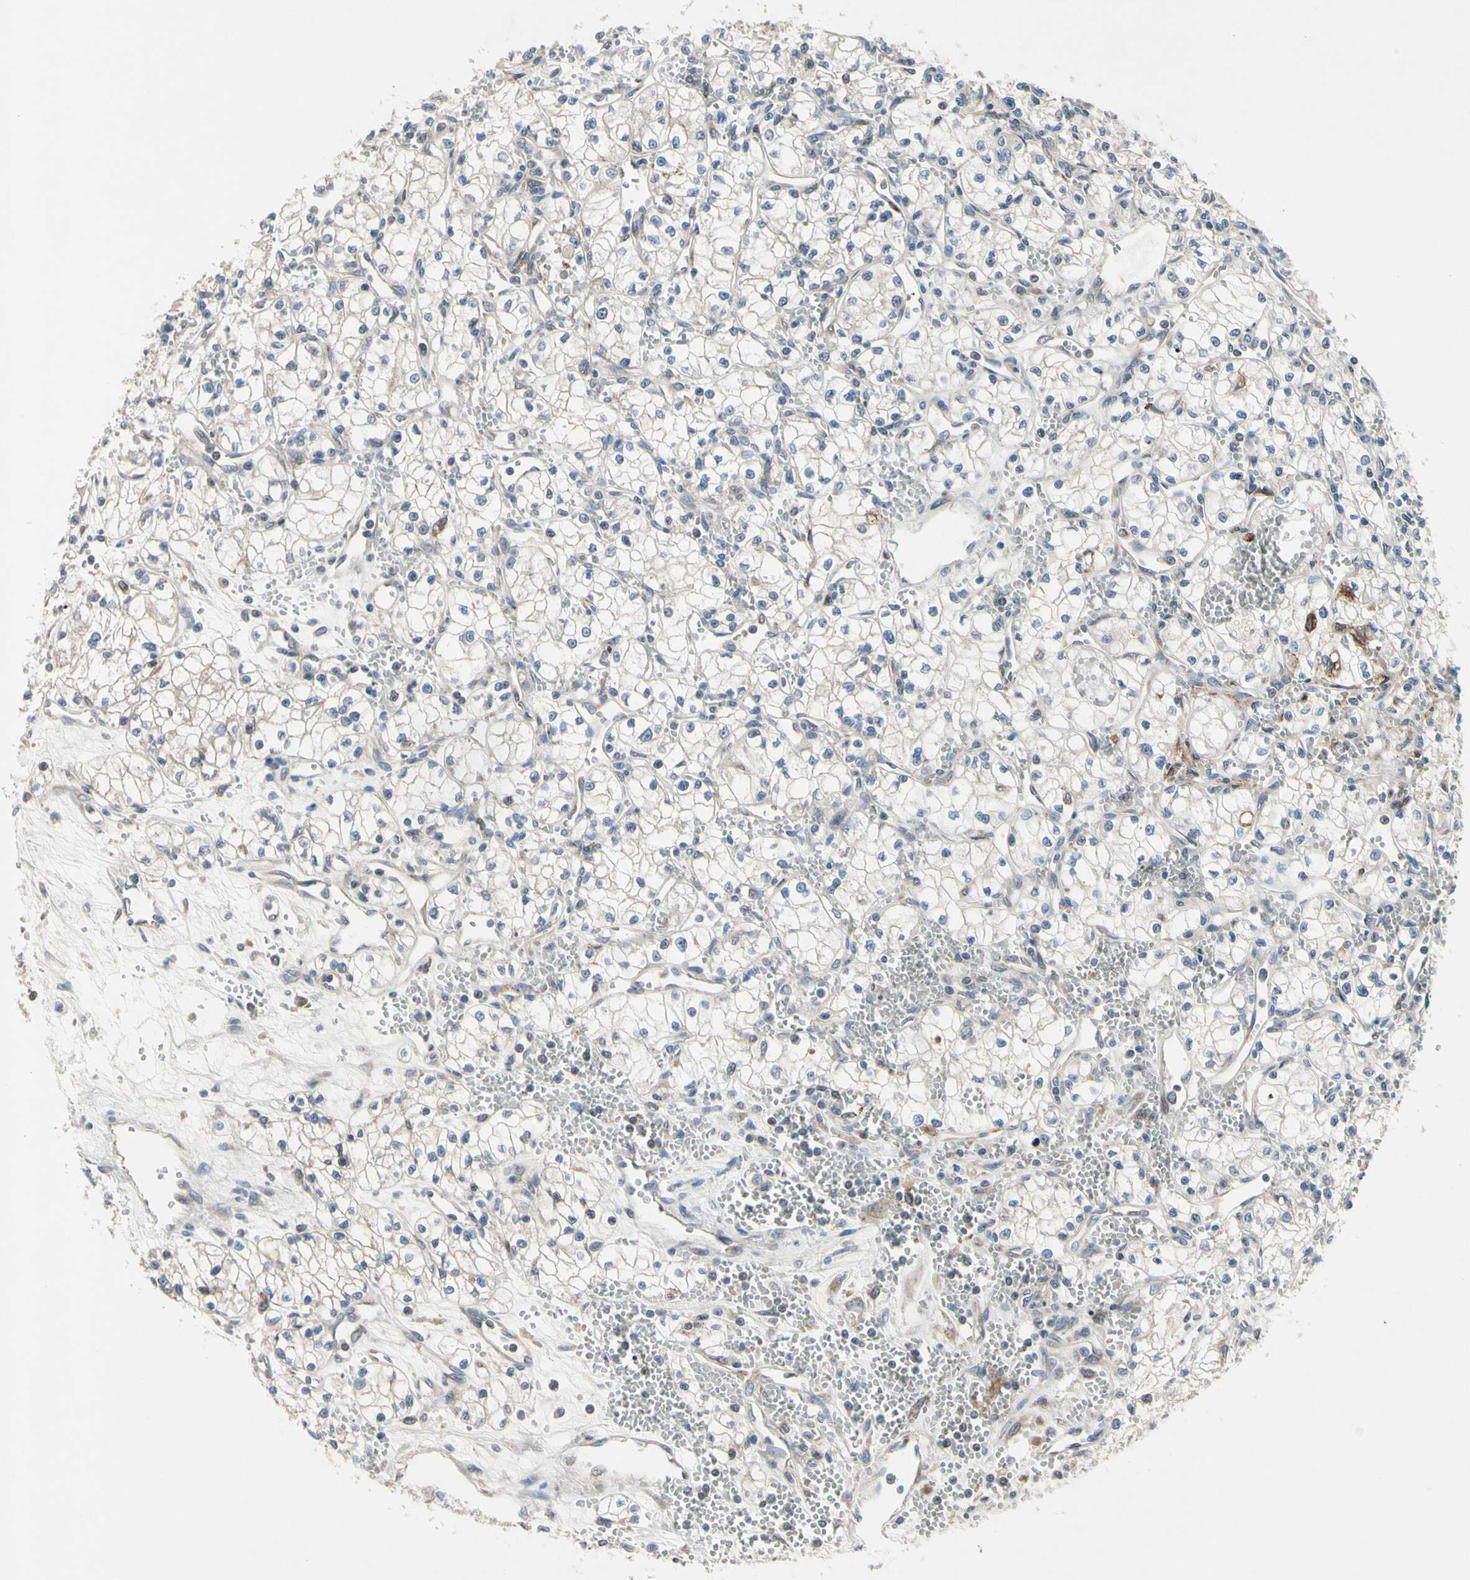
{"staining": {"intensity": "negative", "quantity": "none", "location": "none"}, "tissue": "renal cancer", "cell_type": "Tumor cells", "image_type": "cancer", "snomed": [{"axis": "morphology", "description": "Normal tissue, NOS"}, {"axis": "morphology", "description": "Adenocarcinoma, NOS"}, {"axis": "topography", "description": "Kidney"}], "caption": "IHC of human renal cancer (adenocarcinoma) demonstrates no expression in tumor cells.", "gene": "MMEL1", "patient": {"sex": "male", "age": 59}}